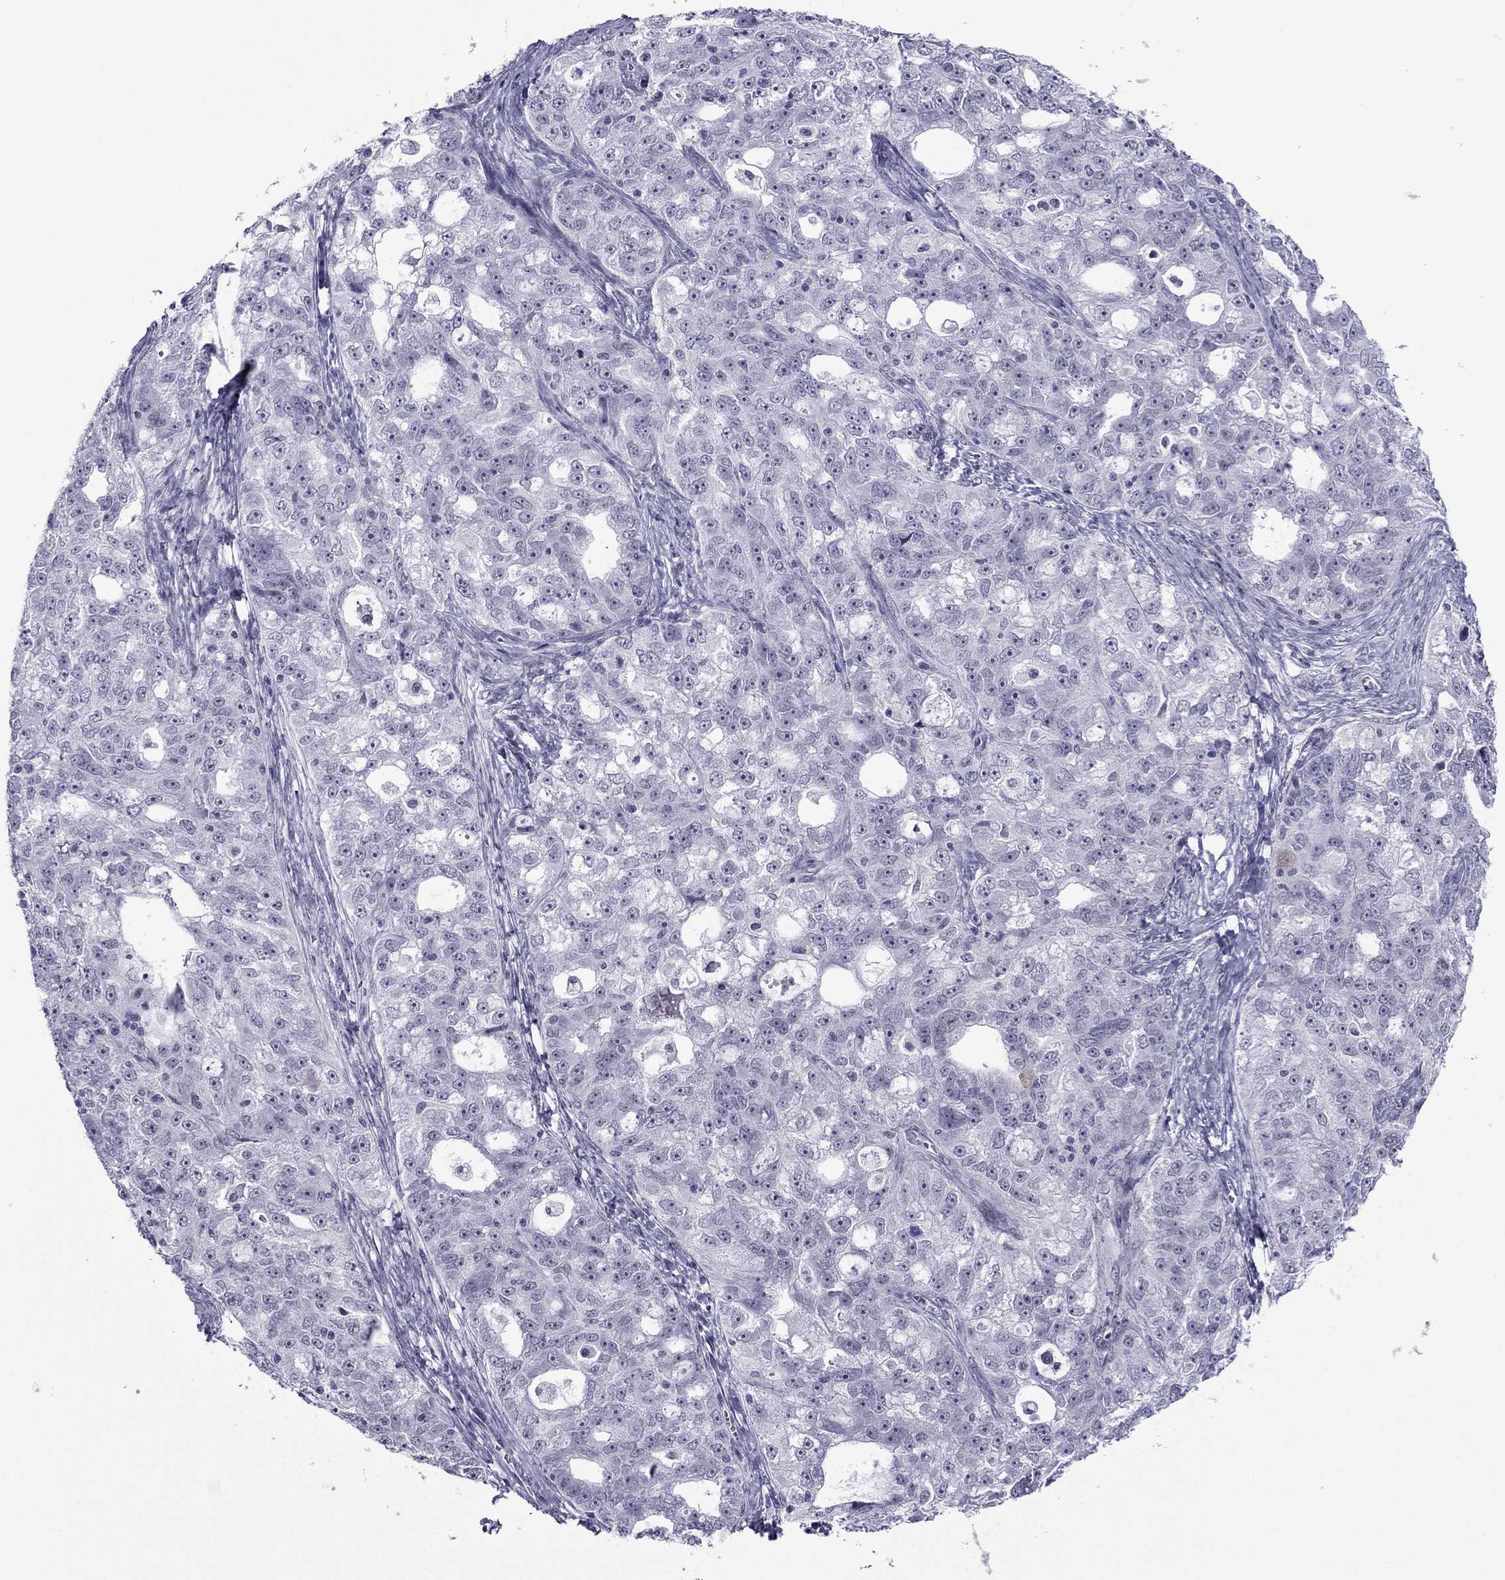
{"staining": {"intensity": "negative", "quantity": "none", "location": "none"}, "tissue": "ovarian cancer", "cell_type": "Tumor cells", "image_type": "cancer", "snomed": [{"axis": "morphology", "description": "Cystadenocarcinoma, serous, NOS"}, {"axis": "topography", "description": "Ovary"}], "caption": "This is a micrograph of immunohistochemistry (IHC) staining of ovarian cancer (serous cystadenocarcinoma), which shows no expression in tumor cells.", "gene": "MYLK3", "patient": {"sex": "female", "age": 51}}